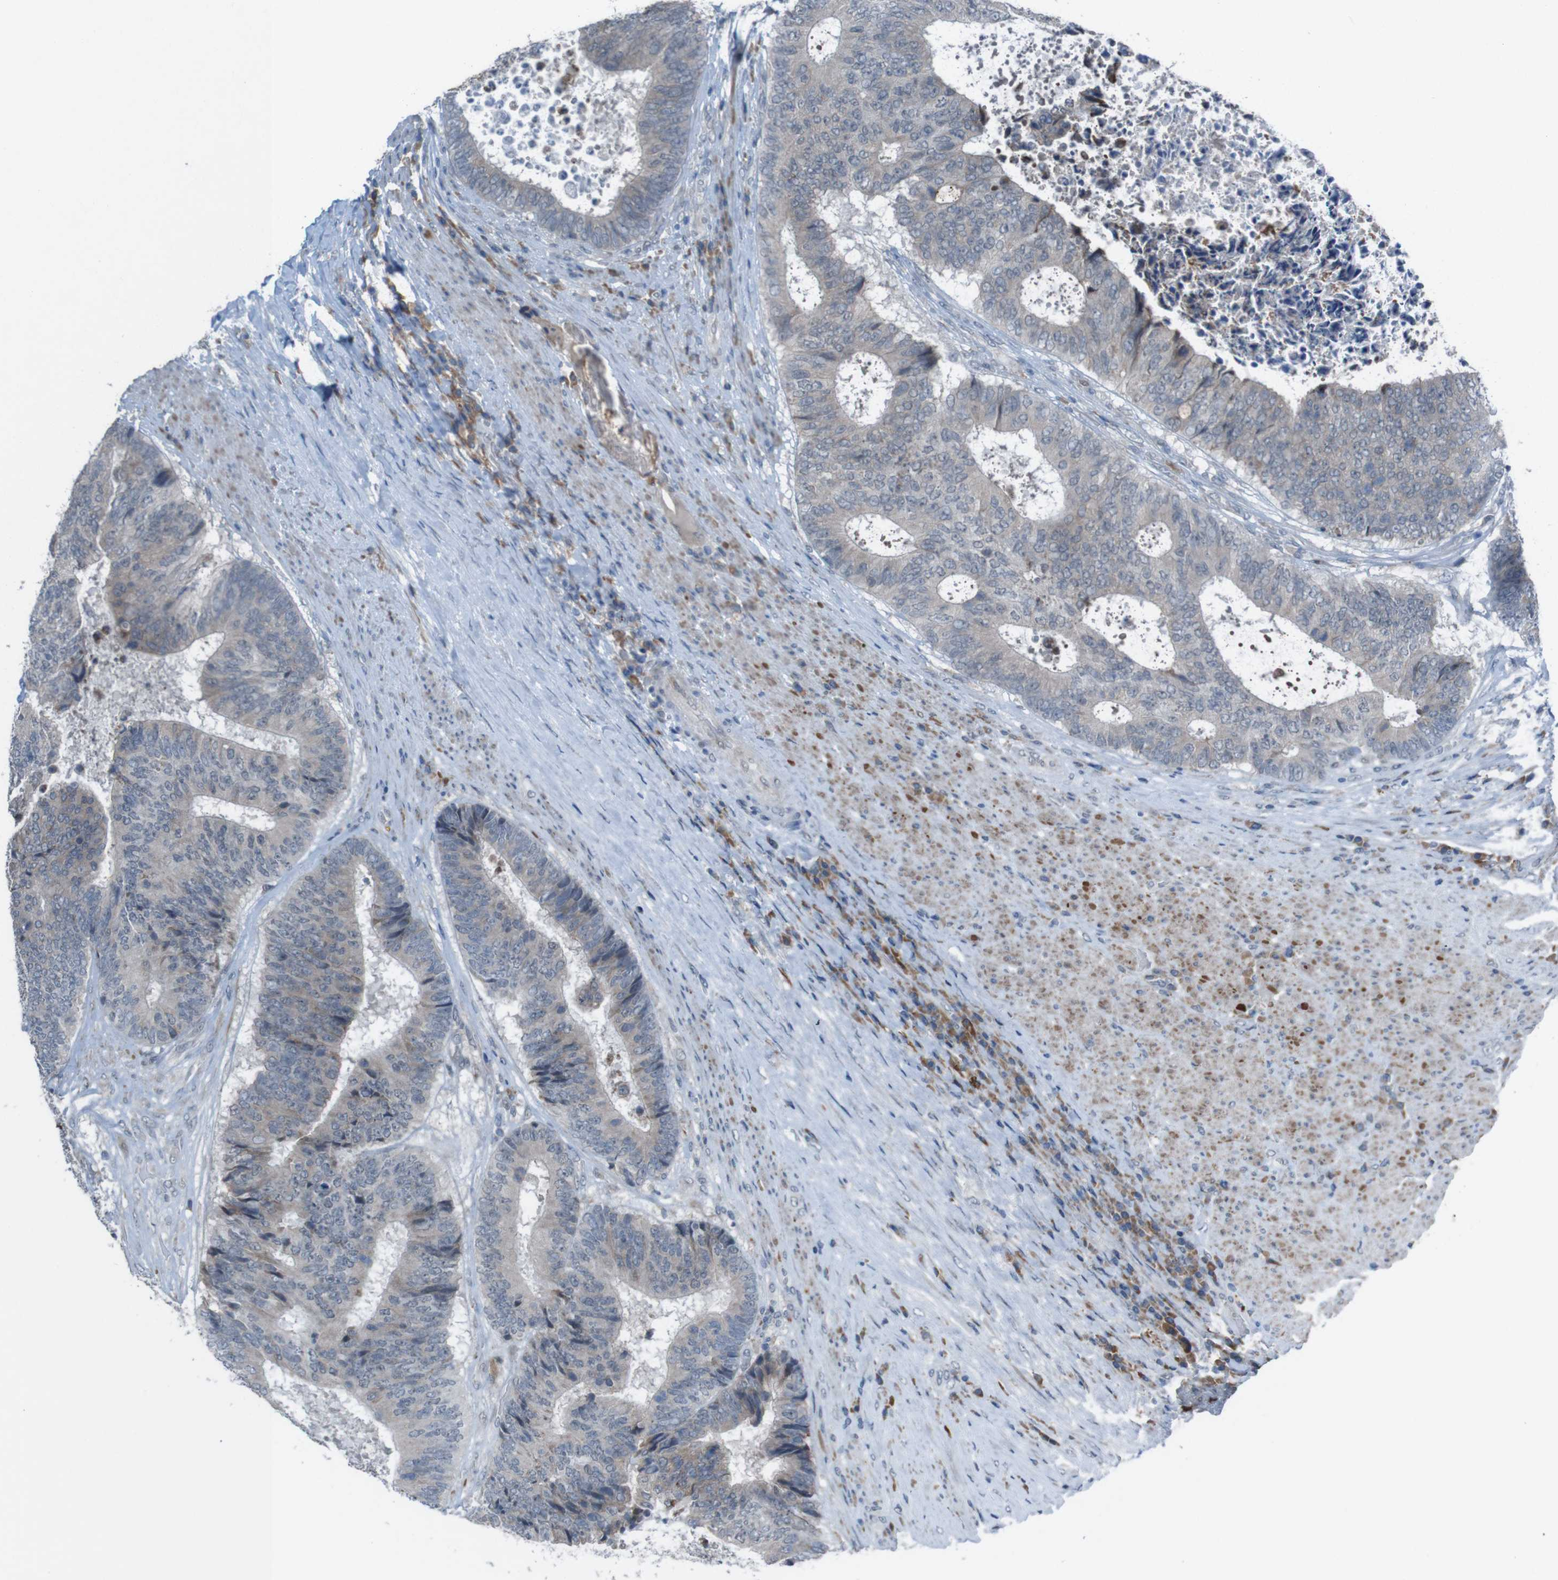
{"staining": {"intensity": "moderate", "quantity": "25%-75%", "location": "cytoplasmic/membranous"}, "tissue": "colorectal cancer", "cell_type": "Tumor cells", "image_type": "cancer", "snomed": [{"axis": "morphology", "description": "Adenocarcinoma, NOS"}, {"axis": "topography", "description": "Rectum"}], "caption": "Immunohistochemistry (IHC) micrograph of neoplastic tissue: human adenocarcinoma (colorectal) stained using IHC reveals medium levels of moderate protein expression localized specifically in the cytoplasmic/membranous of tumor cells, appearing as a cytoplasmic/membranous brown color.", "gene": "CDH22", "patient": {"sex": "male", "age": 72}}